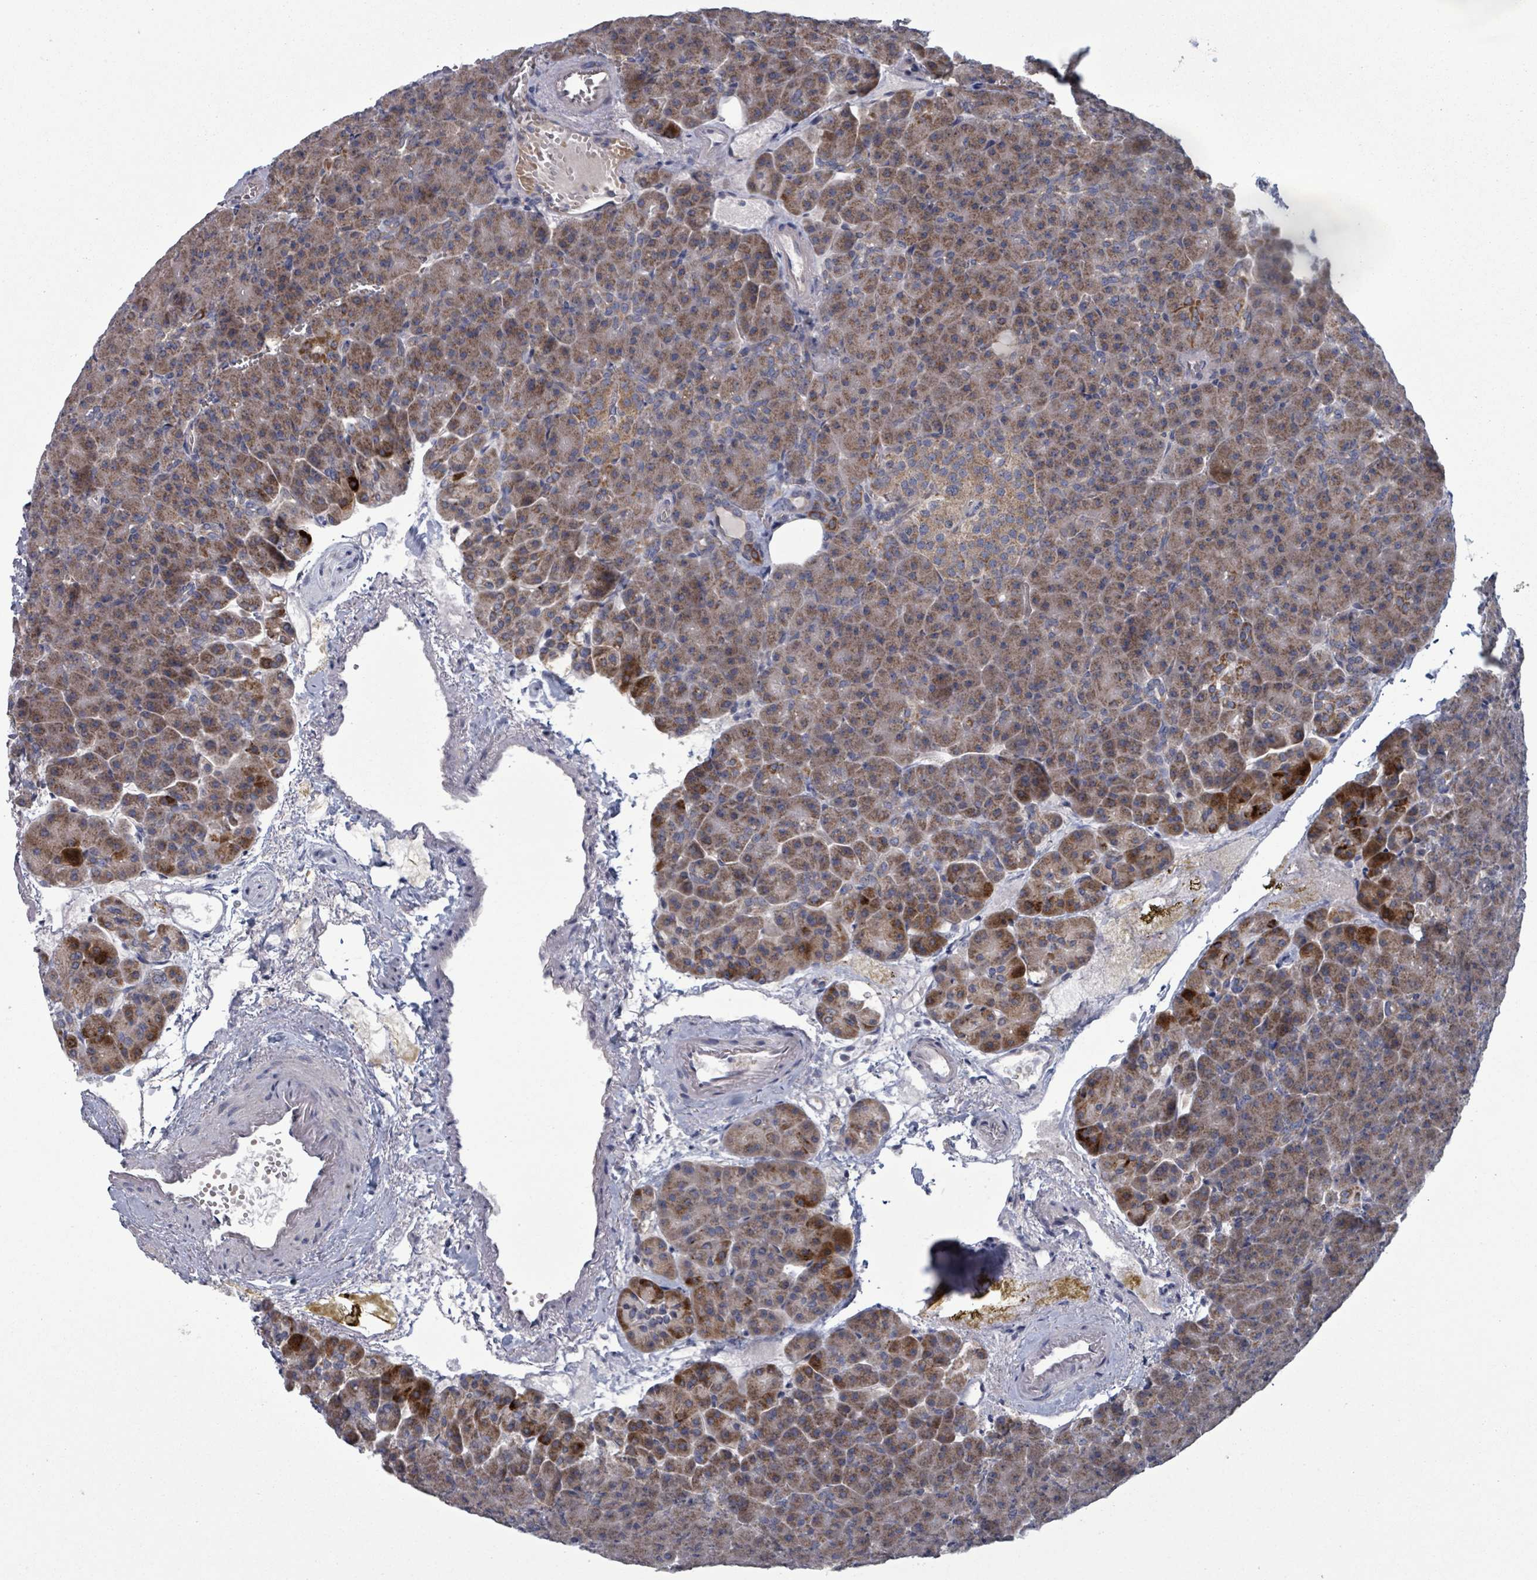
{"staining": {"intensity": "moderate", "quantity": ">75%", "location": "cytoplasmic/membranous"}, "tissue": "pancreas", "cell_type": "Exocrine glandular cells", "image_type": "normal", "snomed": [{"axis": "morphology", "description": "Normal tissue, NOS"}, {"axis": "topography", "description": "Pancreas"}], "caption": "Benign pancreas was stained to show a protein in brown. There is medium levels of moderate cytoplasmic/membranous staining in approximately >75% of exocrine glandular cells.", "gene": "FKBP1A", "patient": {"sex": "female", "age": 74}}